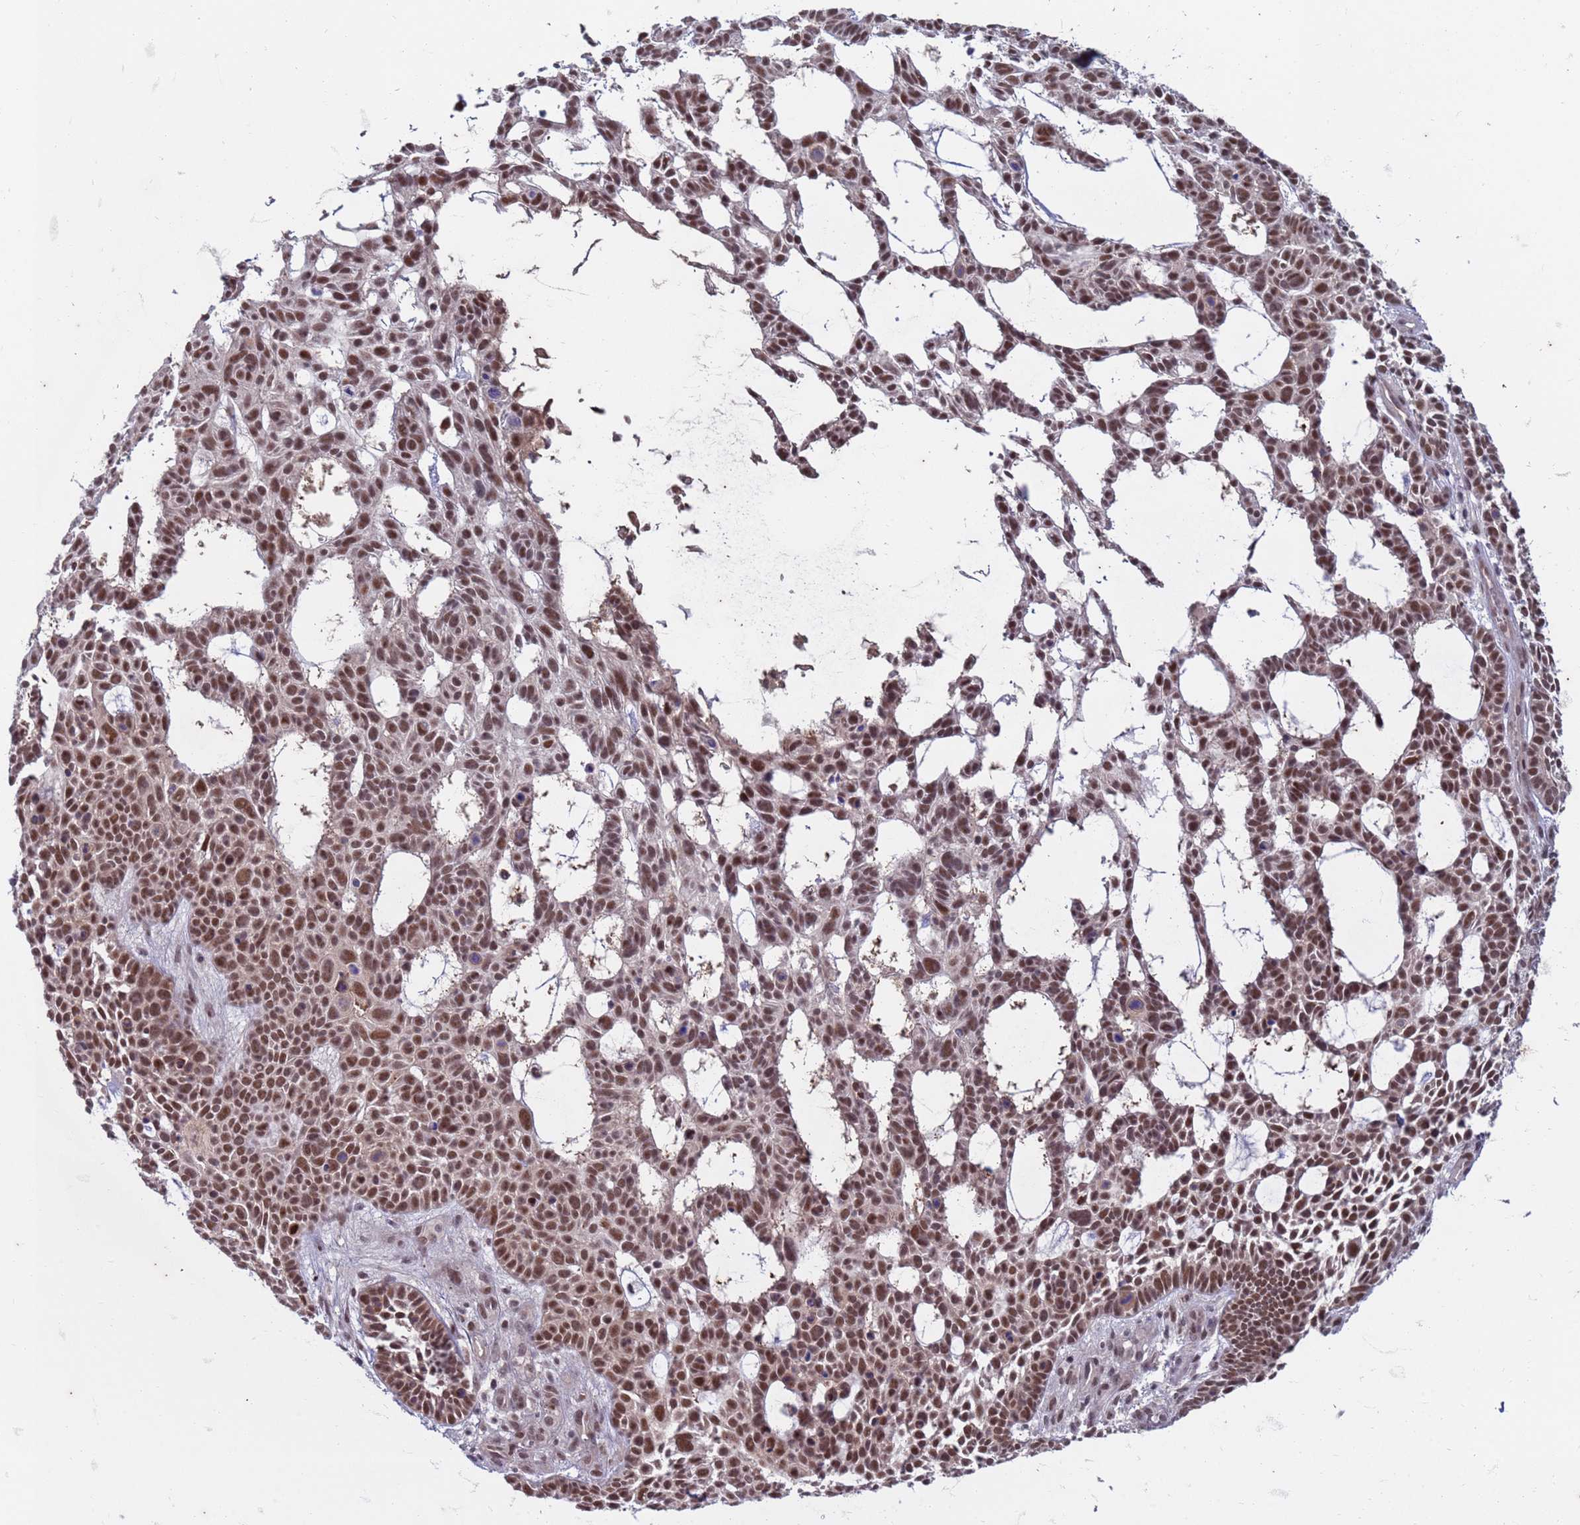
{"staining": {"intensity": "moderate", "quantity": ">75%", "location": "nuclear"}, "tissue": "skin cancer", "cell_type": "Tumor cells", "image_type": "cancer", "snomed": [{"axis": "morphology", "description": "Basal cell carcinoma"}, {"axis": "topography", "description": "Skin"}], "caption": "Moderate nuclear staining is identified in approximately >75% of tumor cells in skin basal cell carcinoma.", "gene": "TRMT6", "patient": {"sex": "male", "age": 89}}